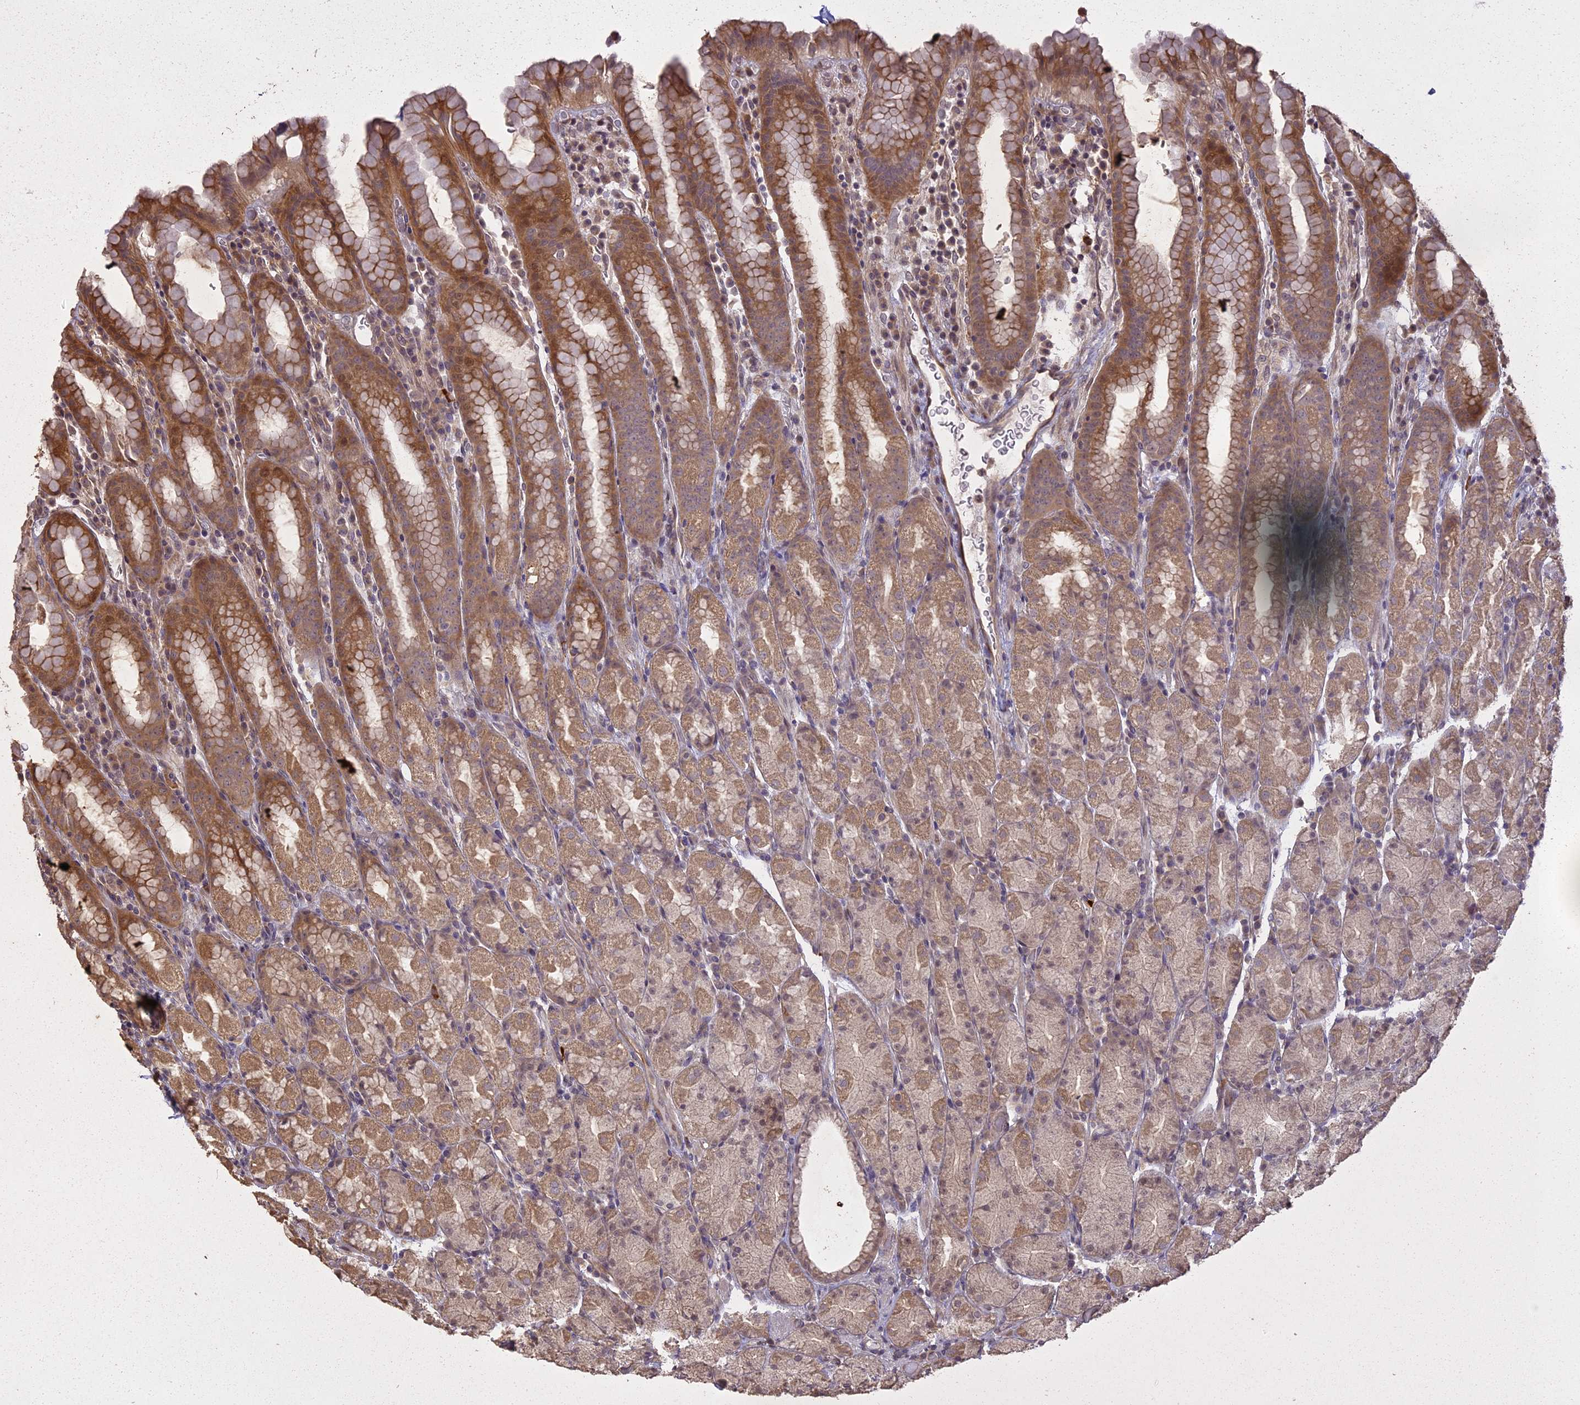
{"staining": {"intensity": "moderate", "quantity": ">75%", "location": "cytoplasmic/membranous"}, "tissue": "stomach", "cell_type": "Glandular cells", "image_type": "normal", "snomed": [{"axis": "morphology", "description": "Normal tissue, NOS"}, {"axis": "topography", "description": "Stomach, upper"}, {"axis": "topography", "description": "Stomach, lower"}, {"axis": "topography", "description": "Small intestine"}], "caption": "IHC micrograph of unremarkable stomach stained for a protein (brown), which exhibits medium levels of moderate cytoplasmic/membranous staining in approximately >75% of glandular cells.", "gene": "LIN37", "patient": {"sex": "male", "age": 68}}